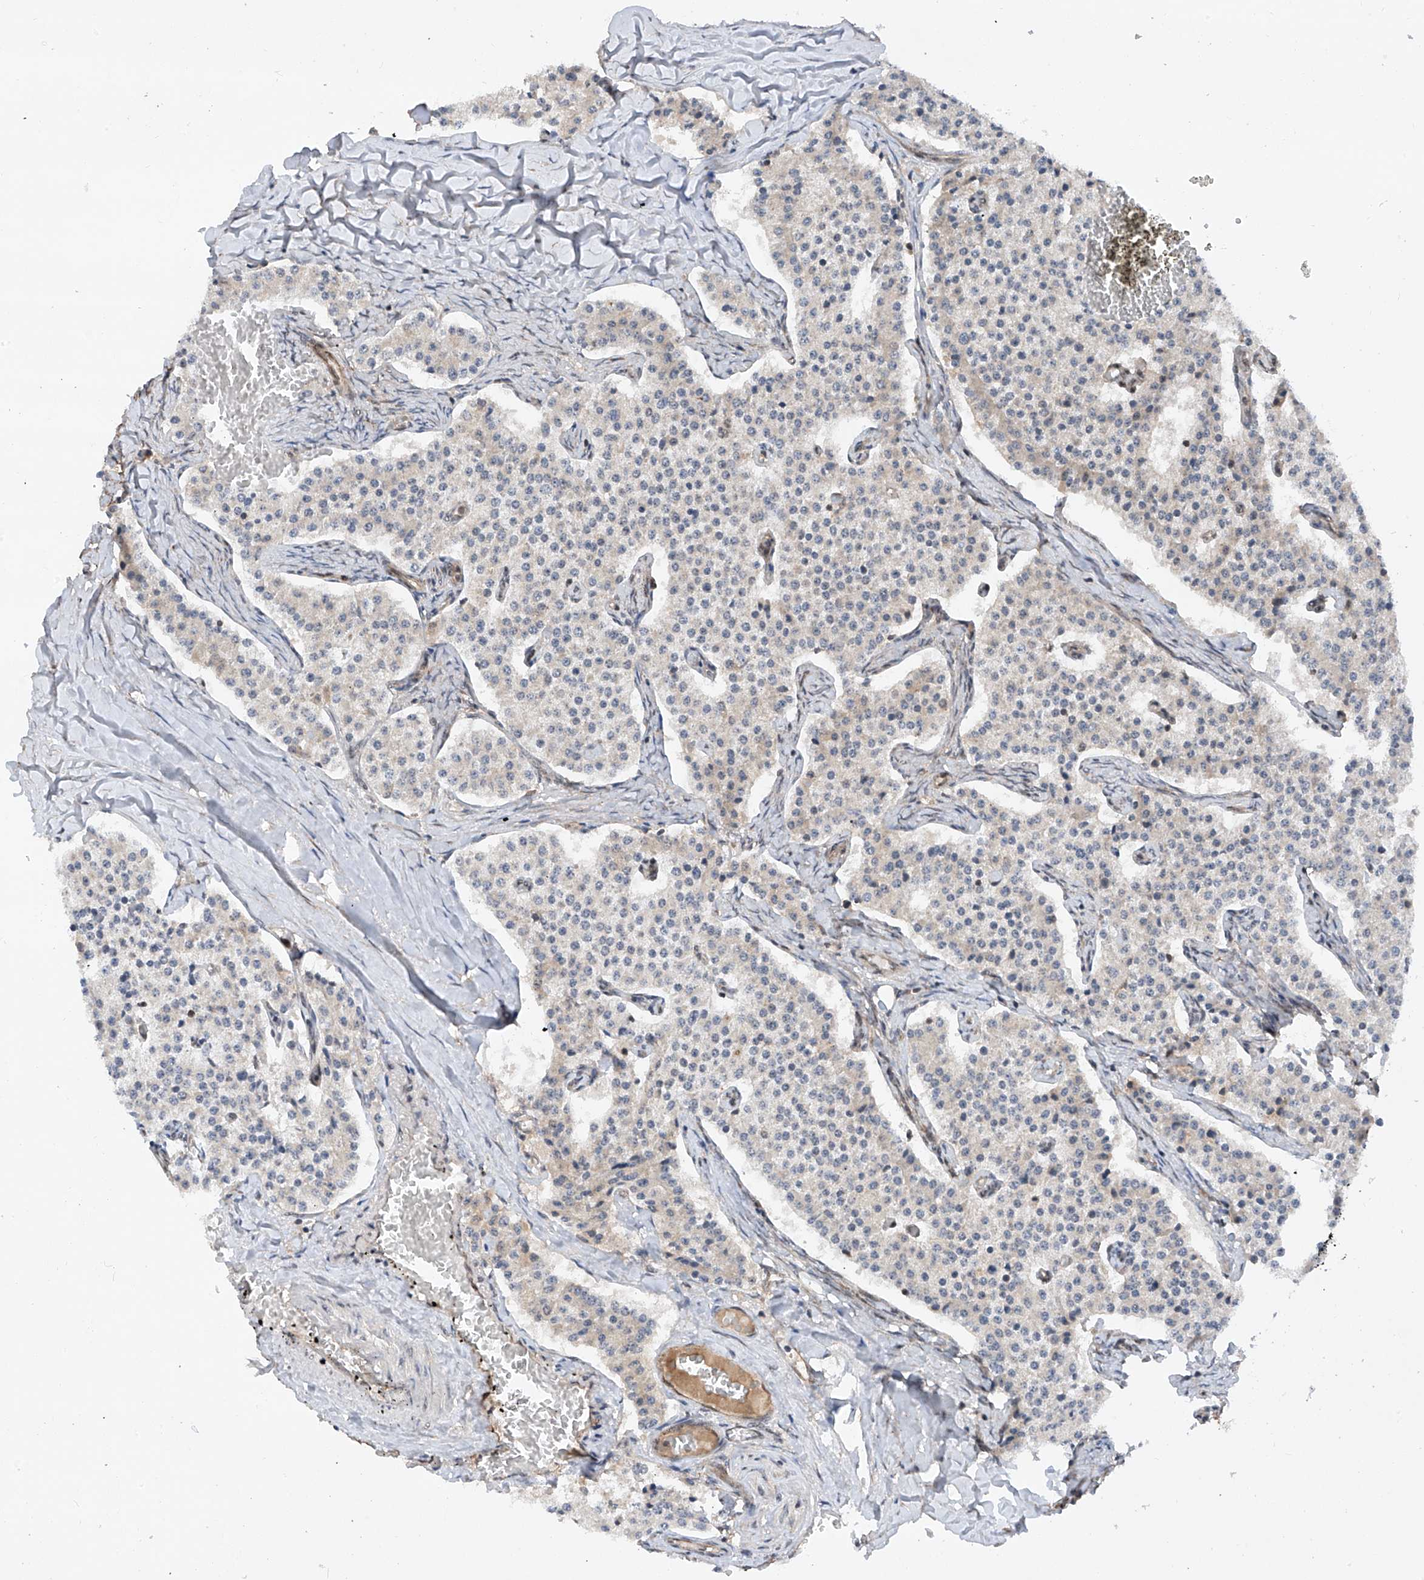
{"staining": {"intensity": "negative", "quantity": "none", "location": "none"}, "tissue": "carcinoid", "cell_type": "Tumor cells", "image_type": "cancer", "snomed": [{"axis": "morphology", "description": "Carcinoid, malignant, NOS"}, {"axis": "topography", "description": "Colon"}], "caption": "There is no significant expression in tumor cells of carcinoid.", "gene": "C1orf131", "patient": {"sex": "female", "age": 52}}